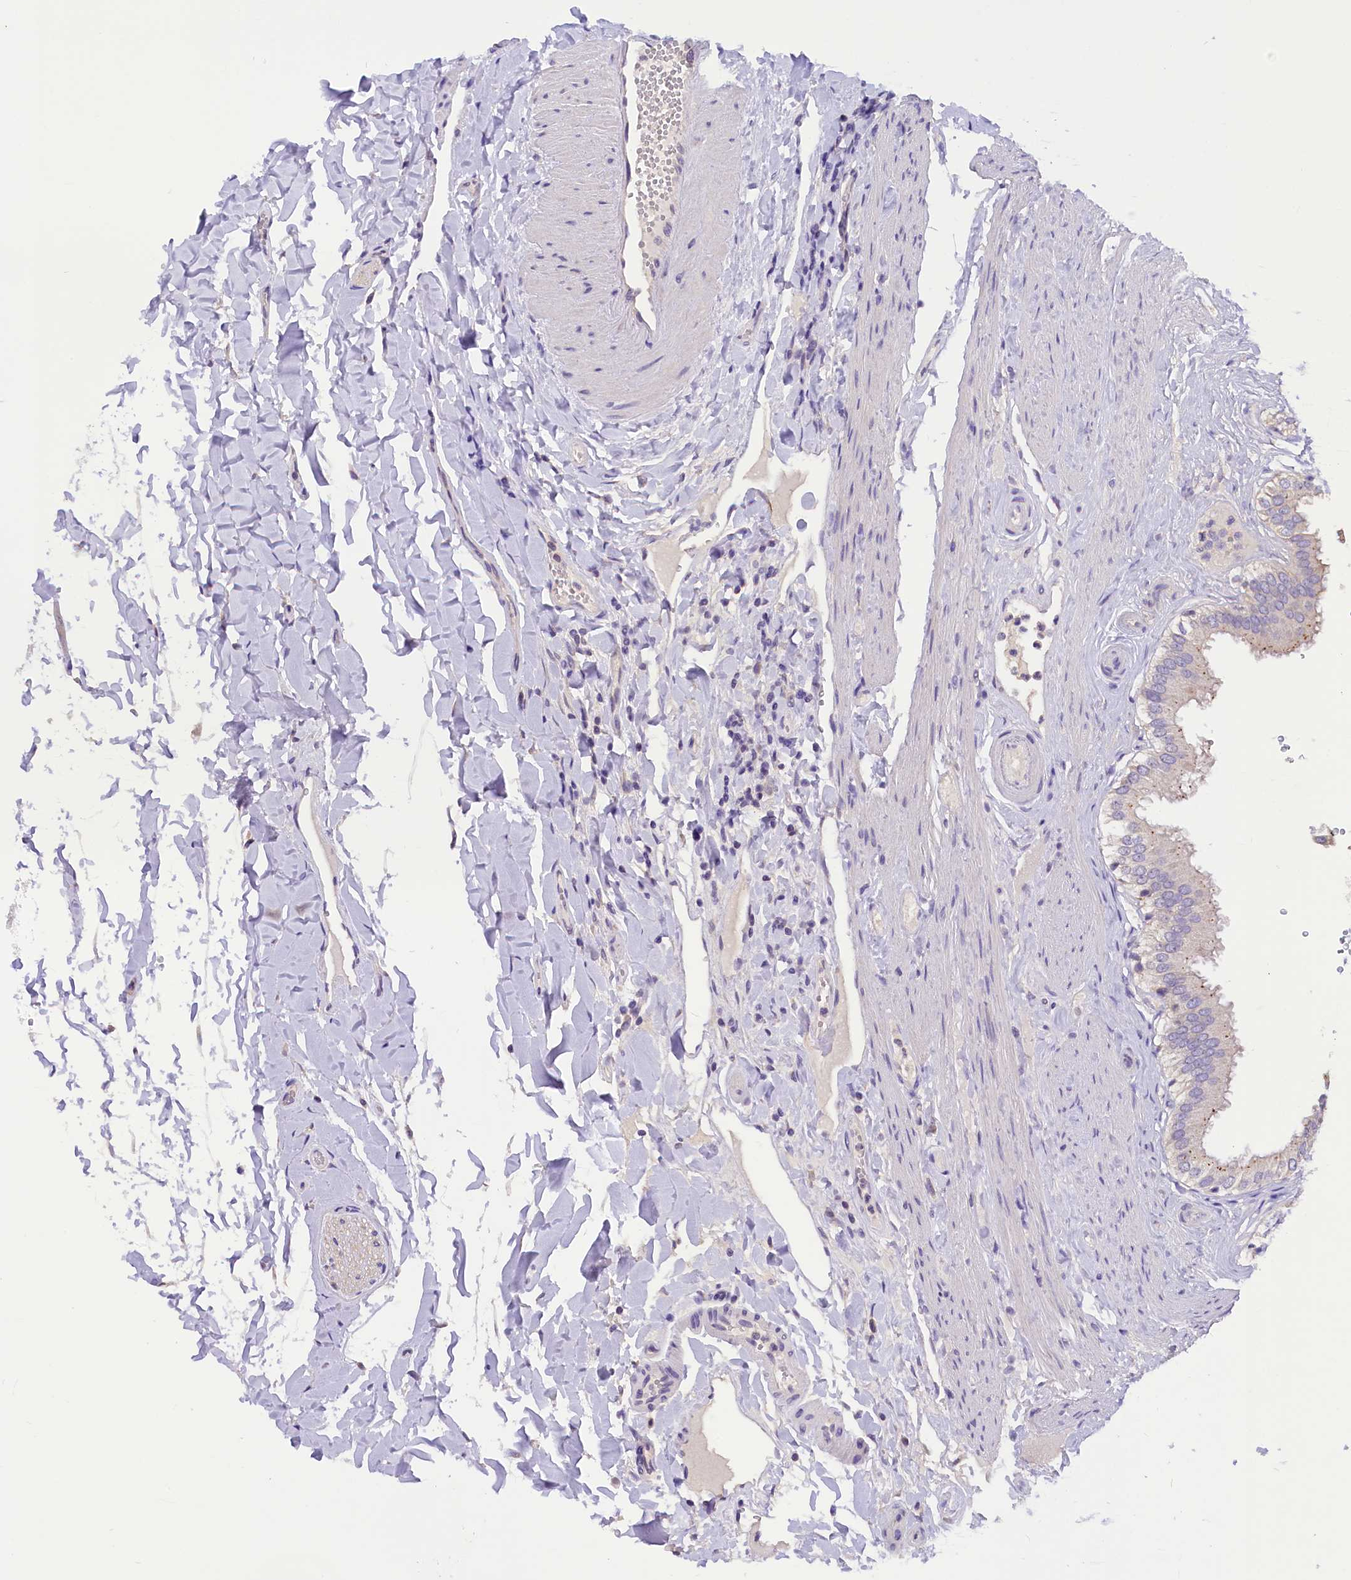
{"staining": {"intensity": "weak", "quantity": "25%-75%", "location": "cytoplasmic/membranous"}, "tissue": "gallbladder", "cell_type": "Glandular cells", "image_type": "normal", "snomed": [{"axis": "morphology", "description": "Normal tissue, NOS"}, {"axis": "topography", "description": "Gallbladder"}], "caption": "Gallbladder was stained to show a protein in brown. There is low levels of weak cytoplasmic/membranous staining in approximately 25%-75% of glandular cells. The staining was performed using DAB, with brown indicating positive protein expression. Nuclei are stained blue with hematoxylin.", "gene": "AP3B2", "patient": {"sex": "female", "age": 61}}